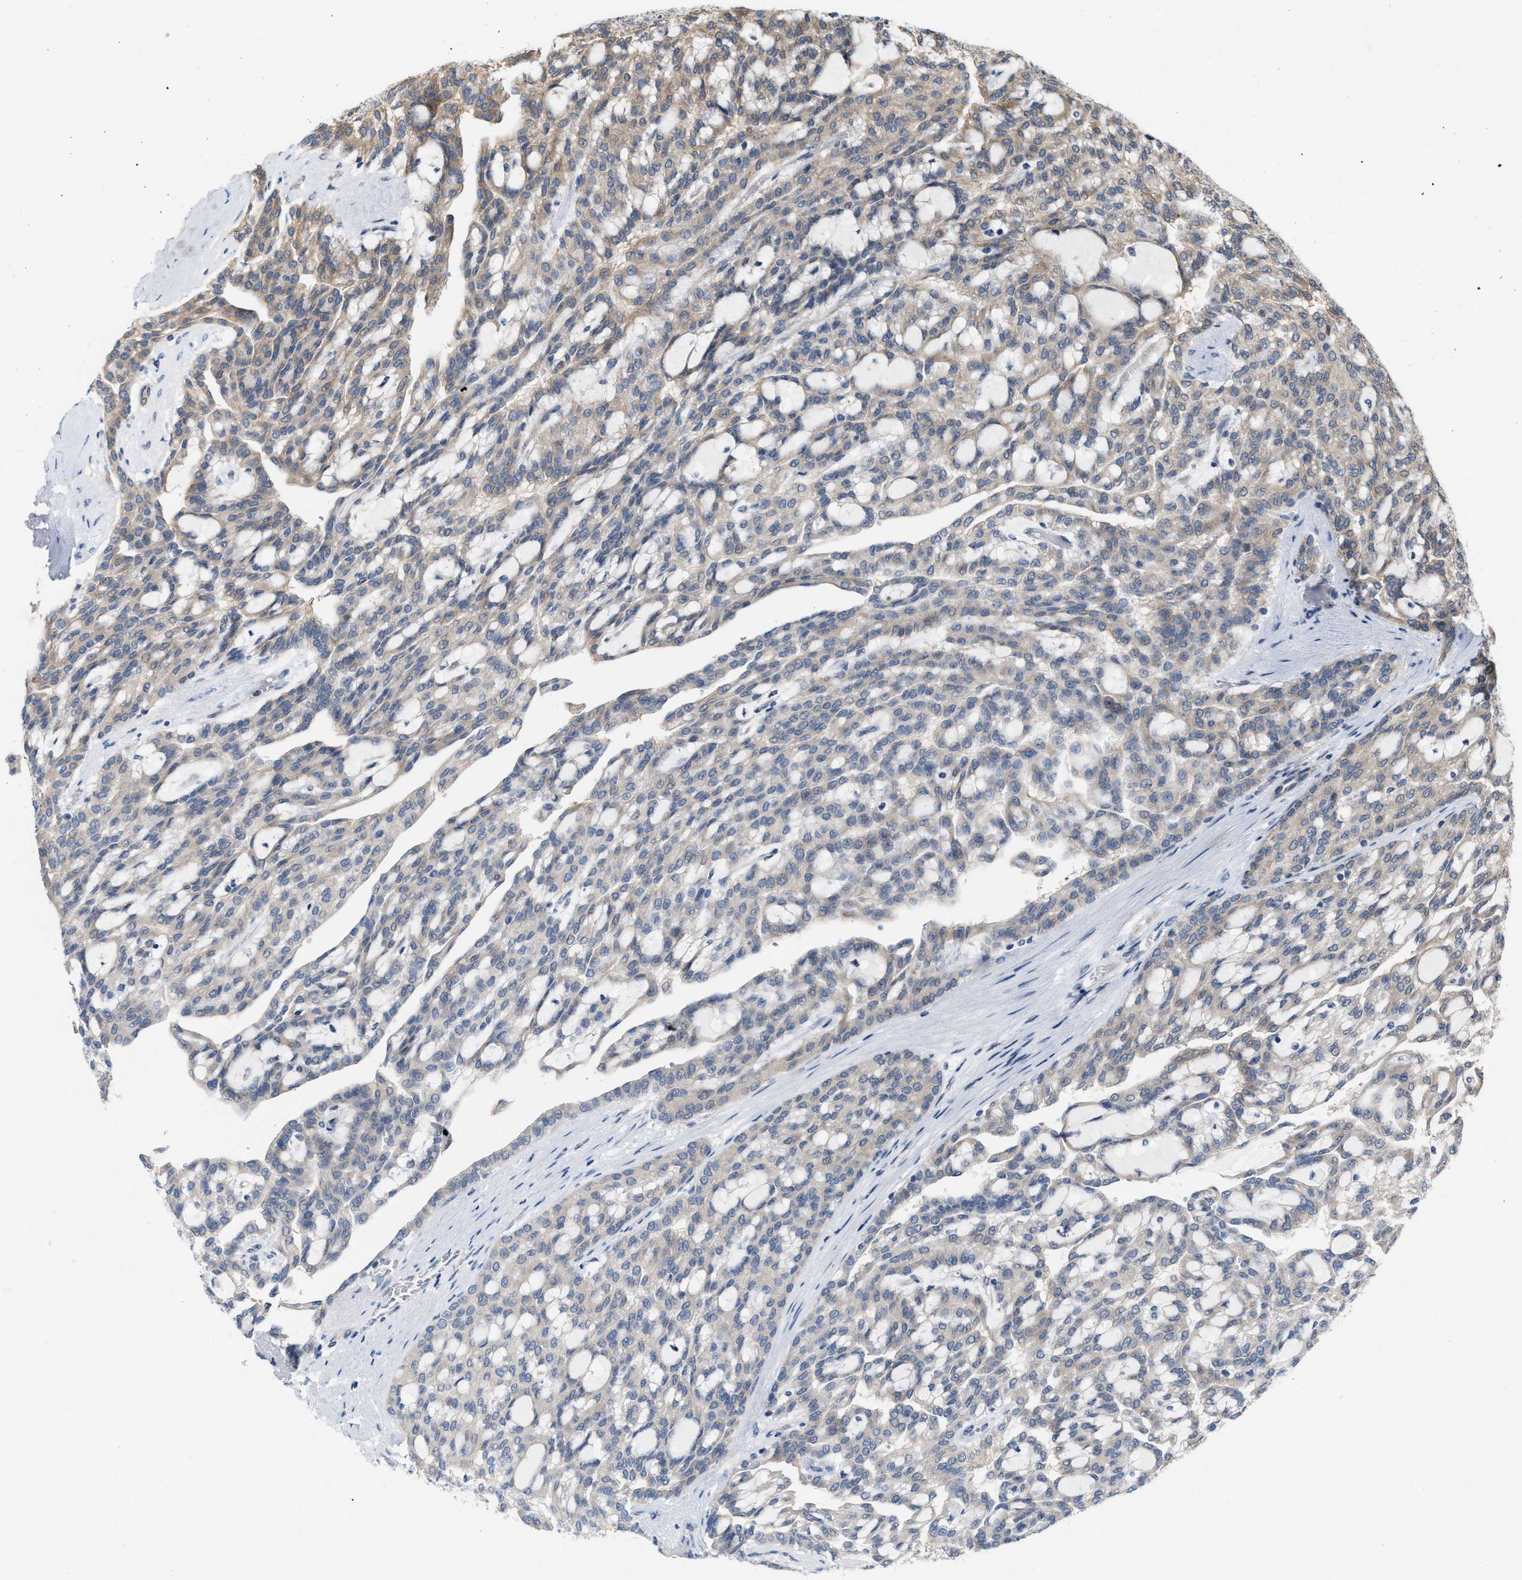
{"staining": {"intensity": "weak", "quantity": ">75%", "location": "cytoplasmic/membranous"}, "tissue": "renal cancer", "cell_type": "Tumor cells", "image_type": "cancer", "snomed": [{"axis": "morphology", "description": "Adenocarcinoma, NOS"}, {"axis": "topography", "description": "Kidney"}], "caption": "An IHC histopathology image of neoplastic tissue is shown. Protein staining in brown labels weak cytoplasmic/membranous positivity in renal cancer within tumor cells.", "gene": "CSNK1A1", "patient": {"sex": "male", "age": 63}}